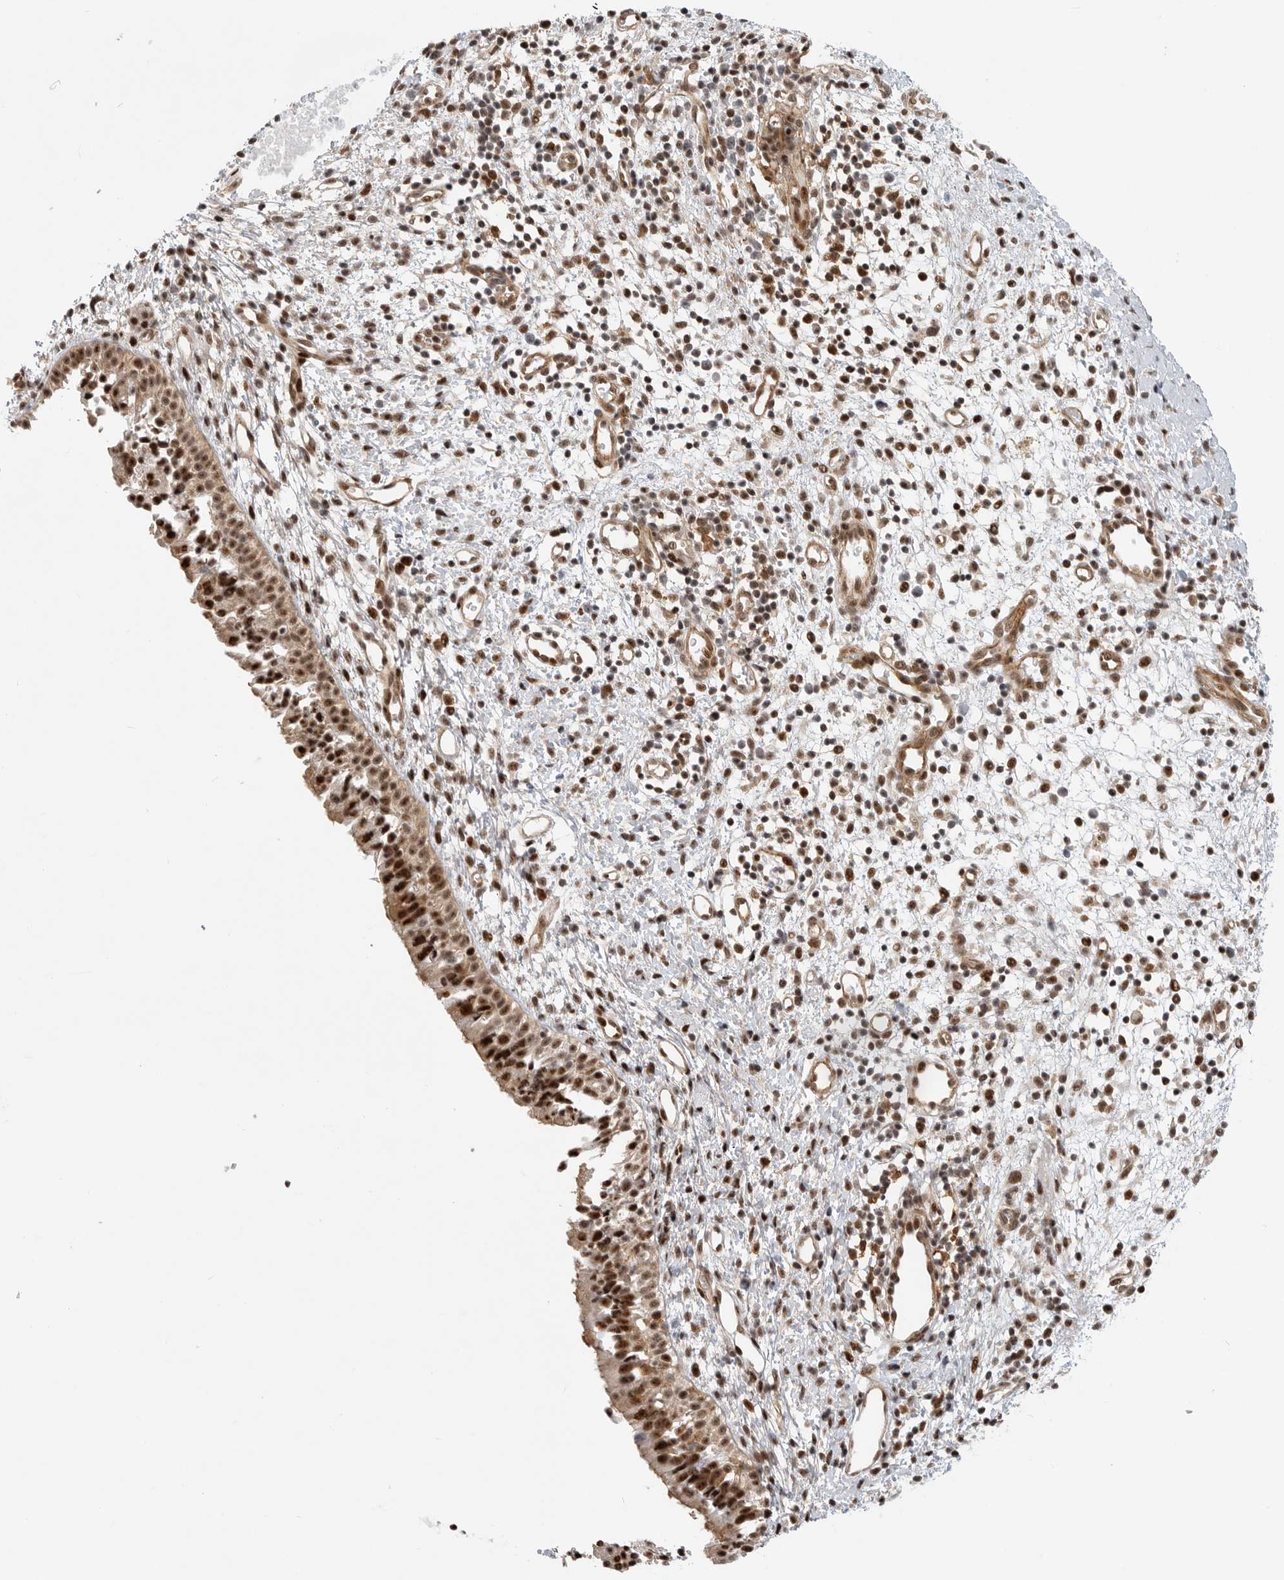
{"staining": {"intensity": "strong", "quantity": ">75%", "location": "cytoplasmic/membranous,nuclear"}, "tissue": "nasopharynx", "cell_type": "Respiratory epithelial cells", "image_type": "normal", "snomed": [{"axis": "morphology", "description": "Normal tissue, NOS"}, {"axis": "topography", "description": "Nasopharynx"}], "caption": "A brown stain labels strong cytoplasmic/membranous,nuclear staining of a protein in respiratory epithelial cells of unremarkable nasopharynx.", "gene": "GPATCH2", "patient": {"sex": "male", "age": 22}}